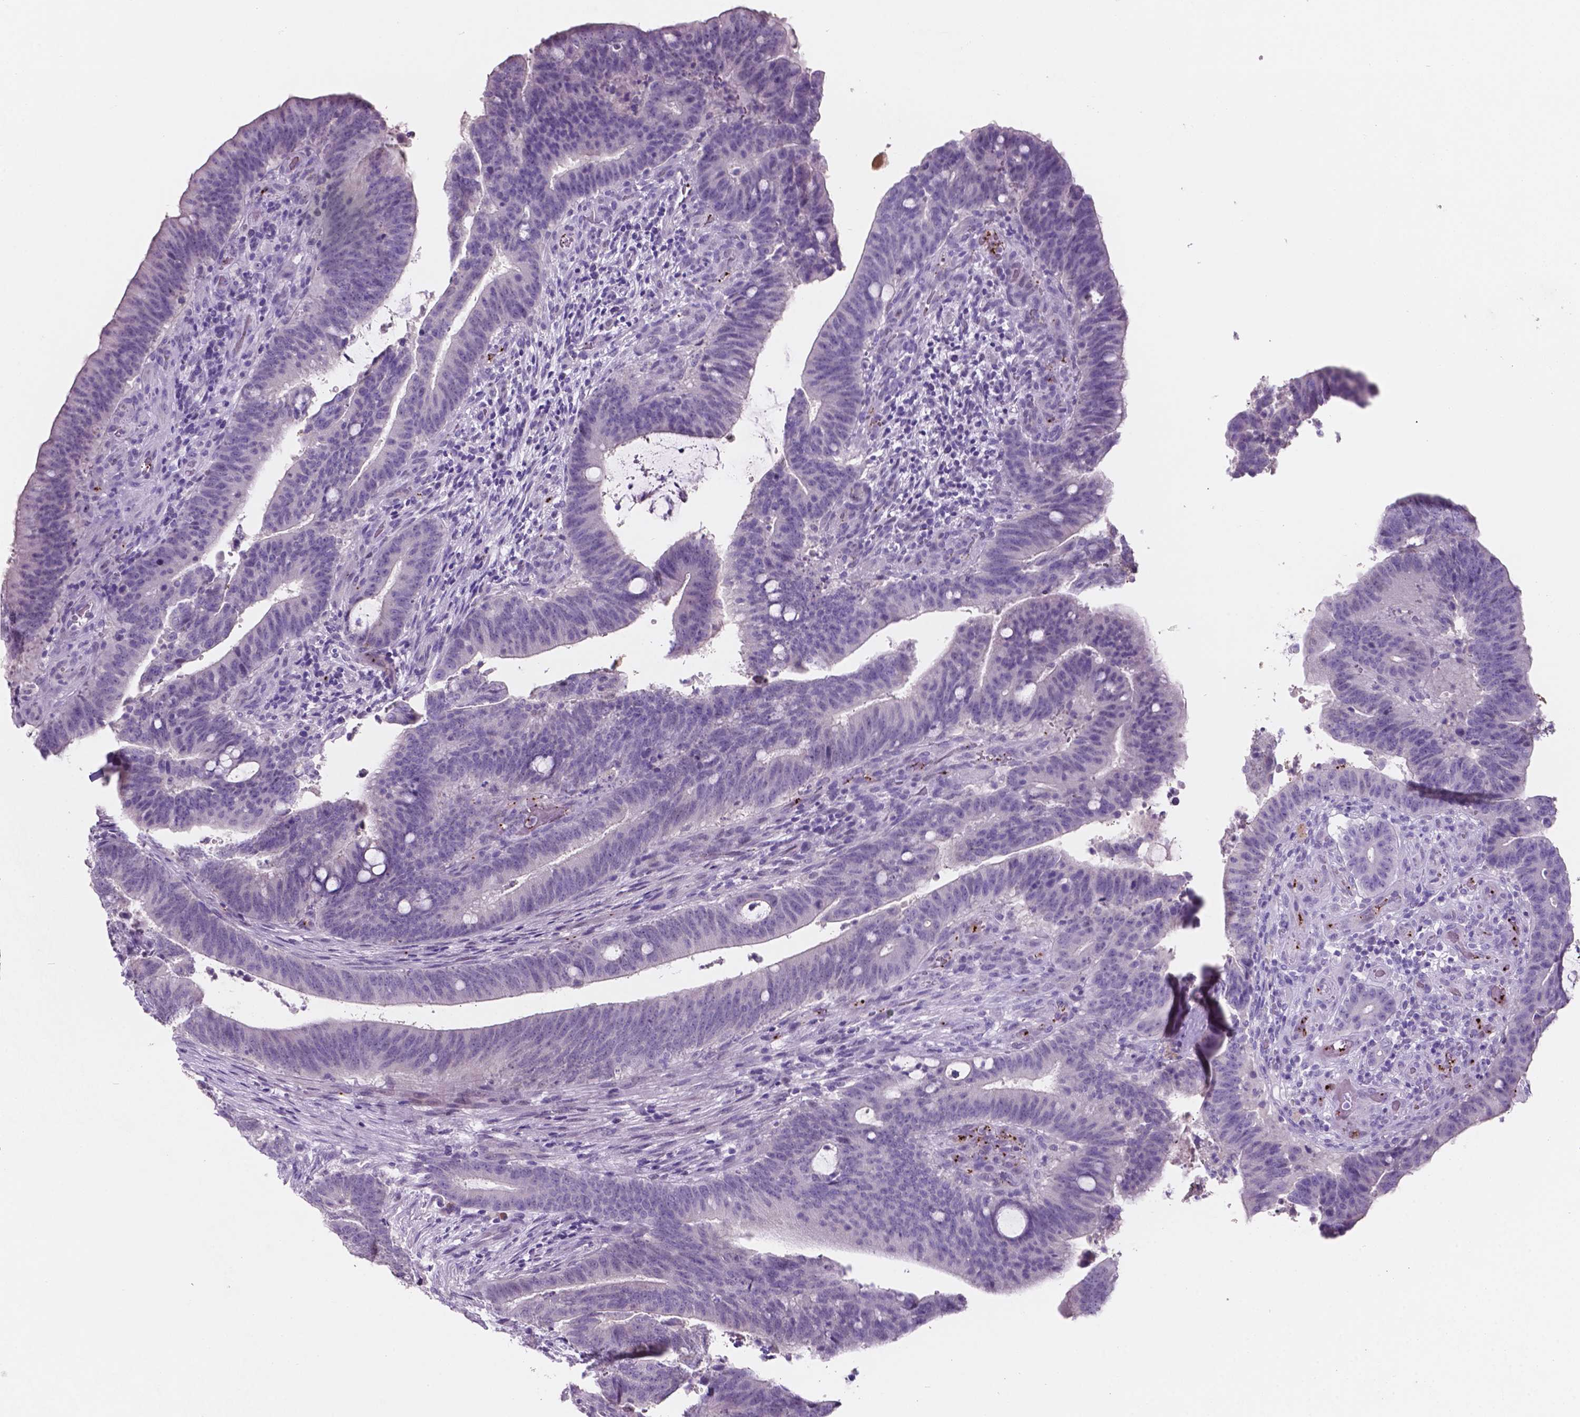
{"staining": {"intensity": "negative", "quantity": "none", "location": "none"}, "tissue": "colorectal cancer", "cell_type": "Tumor cells", "image_type": "cancer", "snomed": [{"axis": "morphology", "description": "Adenocarcinoma, NOS"}, {"axis": "topography", "description": "Colon"}], "caption": "Immunohistochemistry (IHC) micrograph of colorectal cancer (adenocarcinoma) stained for a protein (brown), which exhibits no staining in tumor cells.", "gene": "EBLN2", "patient": {"sex": "female", "age": 43}}